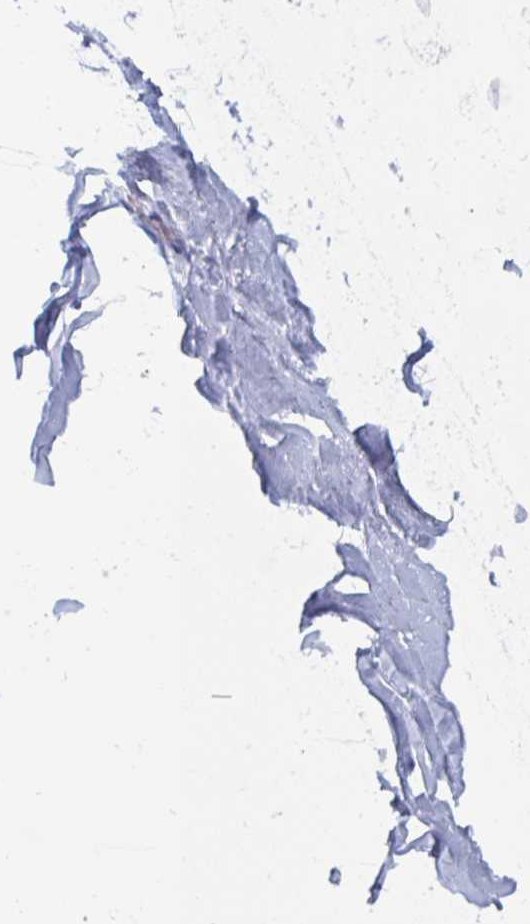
{"staining": {"intensity": "negative", "quantity": "none", "location": "none"}, "tissue": "soft tissue", "cell_type": "Fibroblasts", "image_type": "normal", "snomed": [{"axis": "morphology", "description": "Normal tissue, NOS"}, {"axis": "topography", "description": "Cartilage tissue"}, {"axis": "topography", "description": "Bronchus"}, {"axis": "topography", "description": "Peripheral nerve tissue"}], "caption": "High power microscopy histopathology image of an immunohistochemistry image of normal soft tissue, revealing no significant staining in fibroblasts.", "gene": "NR1H2", "patient": {"sex": "male", "age": 67}}